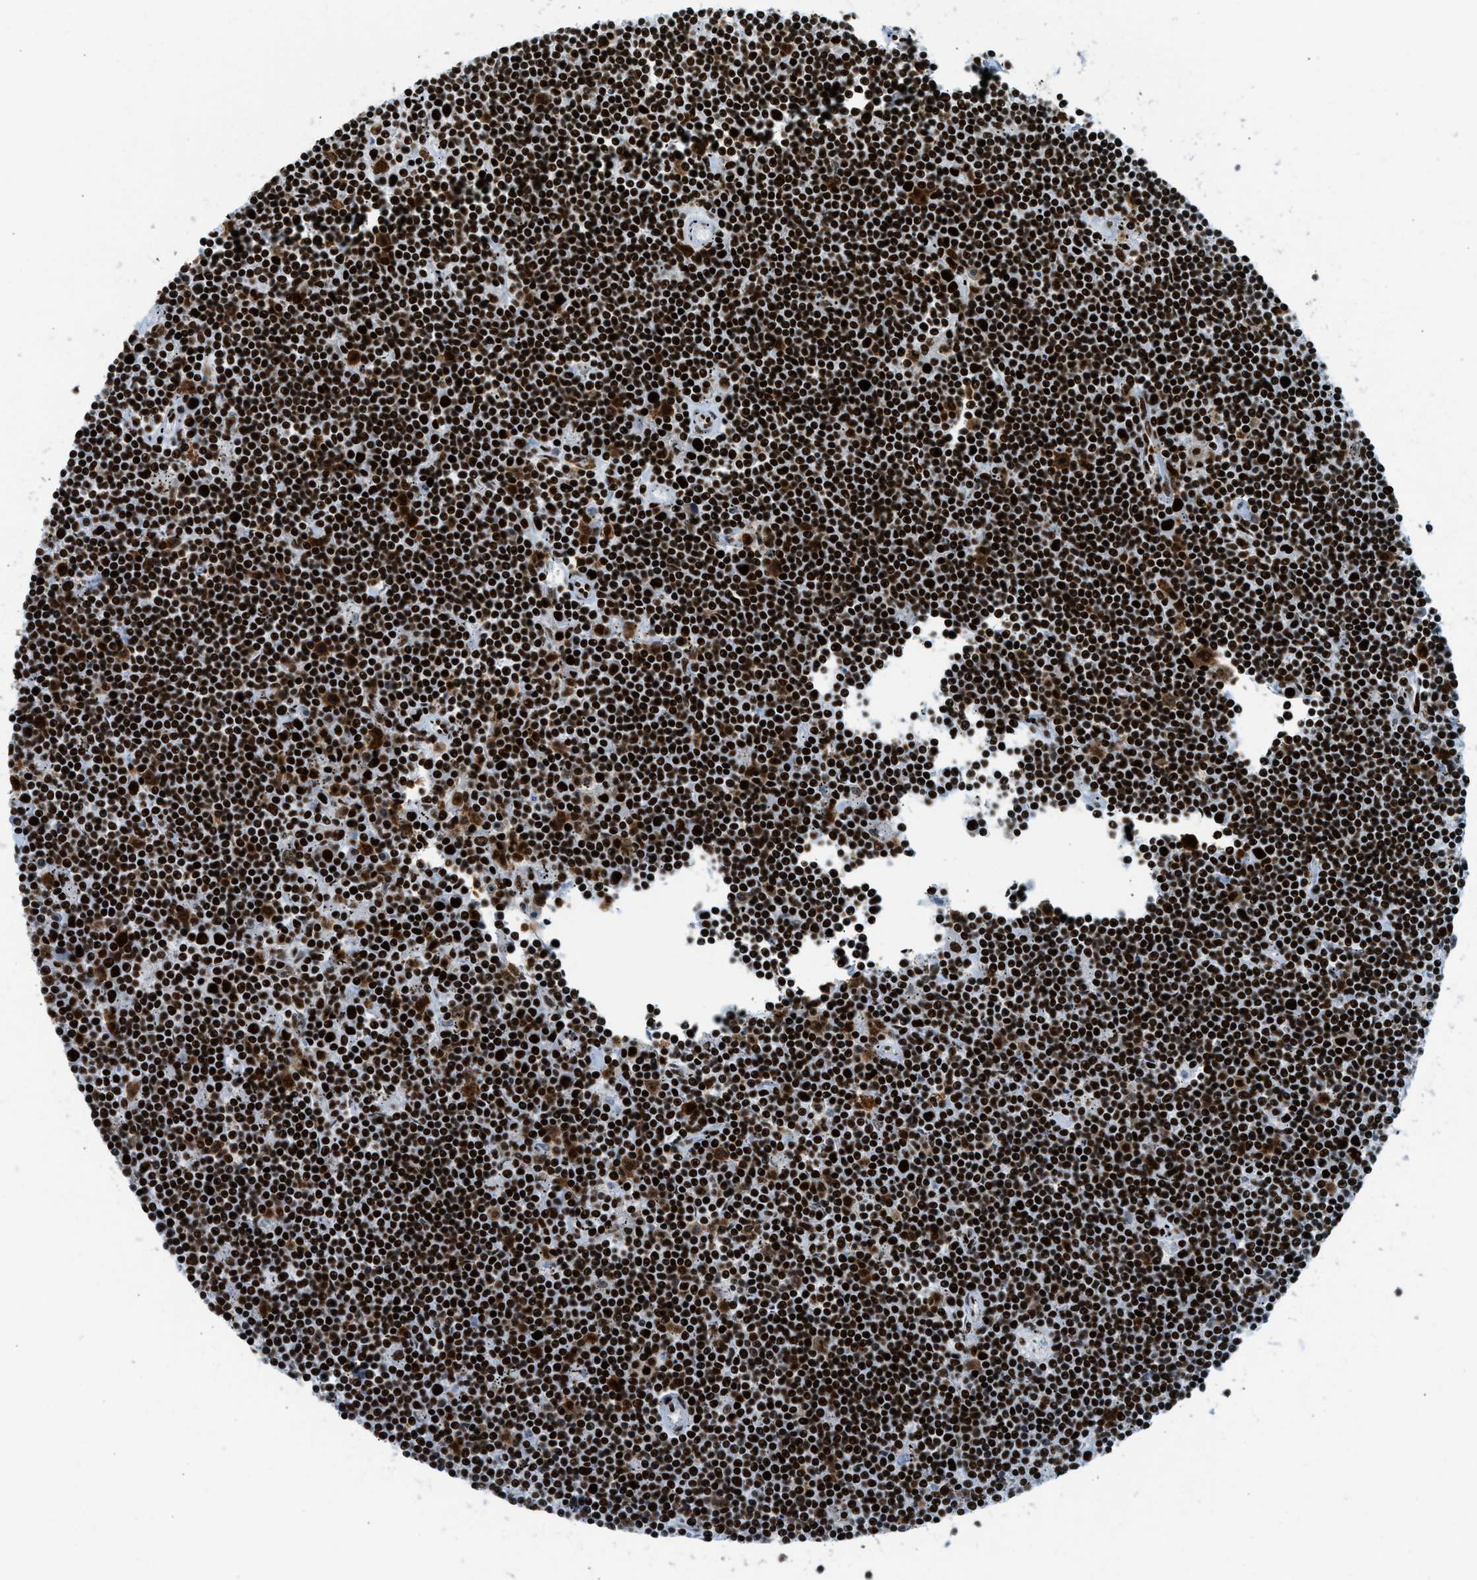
{"staining": {"intensity": "strong", "quantity": ">75%", "location": "nuclear"}, "tissue": "lymphoma", "cell_type": "Tumor cells", "image_type": "cancer", "snomed": [{"axis": "morphology", "description": "Malignant lymphoma, non-Hodgkin's type, Low grade"}, {"axis": "topography", "description": "Spleen"}], "caption": "Protein expression analysis of low-grade malignant lymphoma, non-Hodgkin's type displays strong nuclear positivity in approximately >75% of tumor cells.", "gene": "PIF1", "patient": {"sex": "male", "age": 76}}